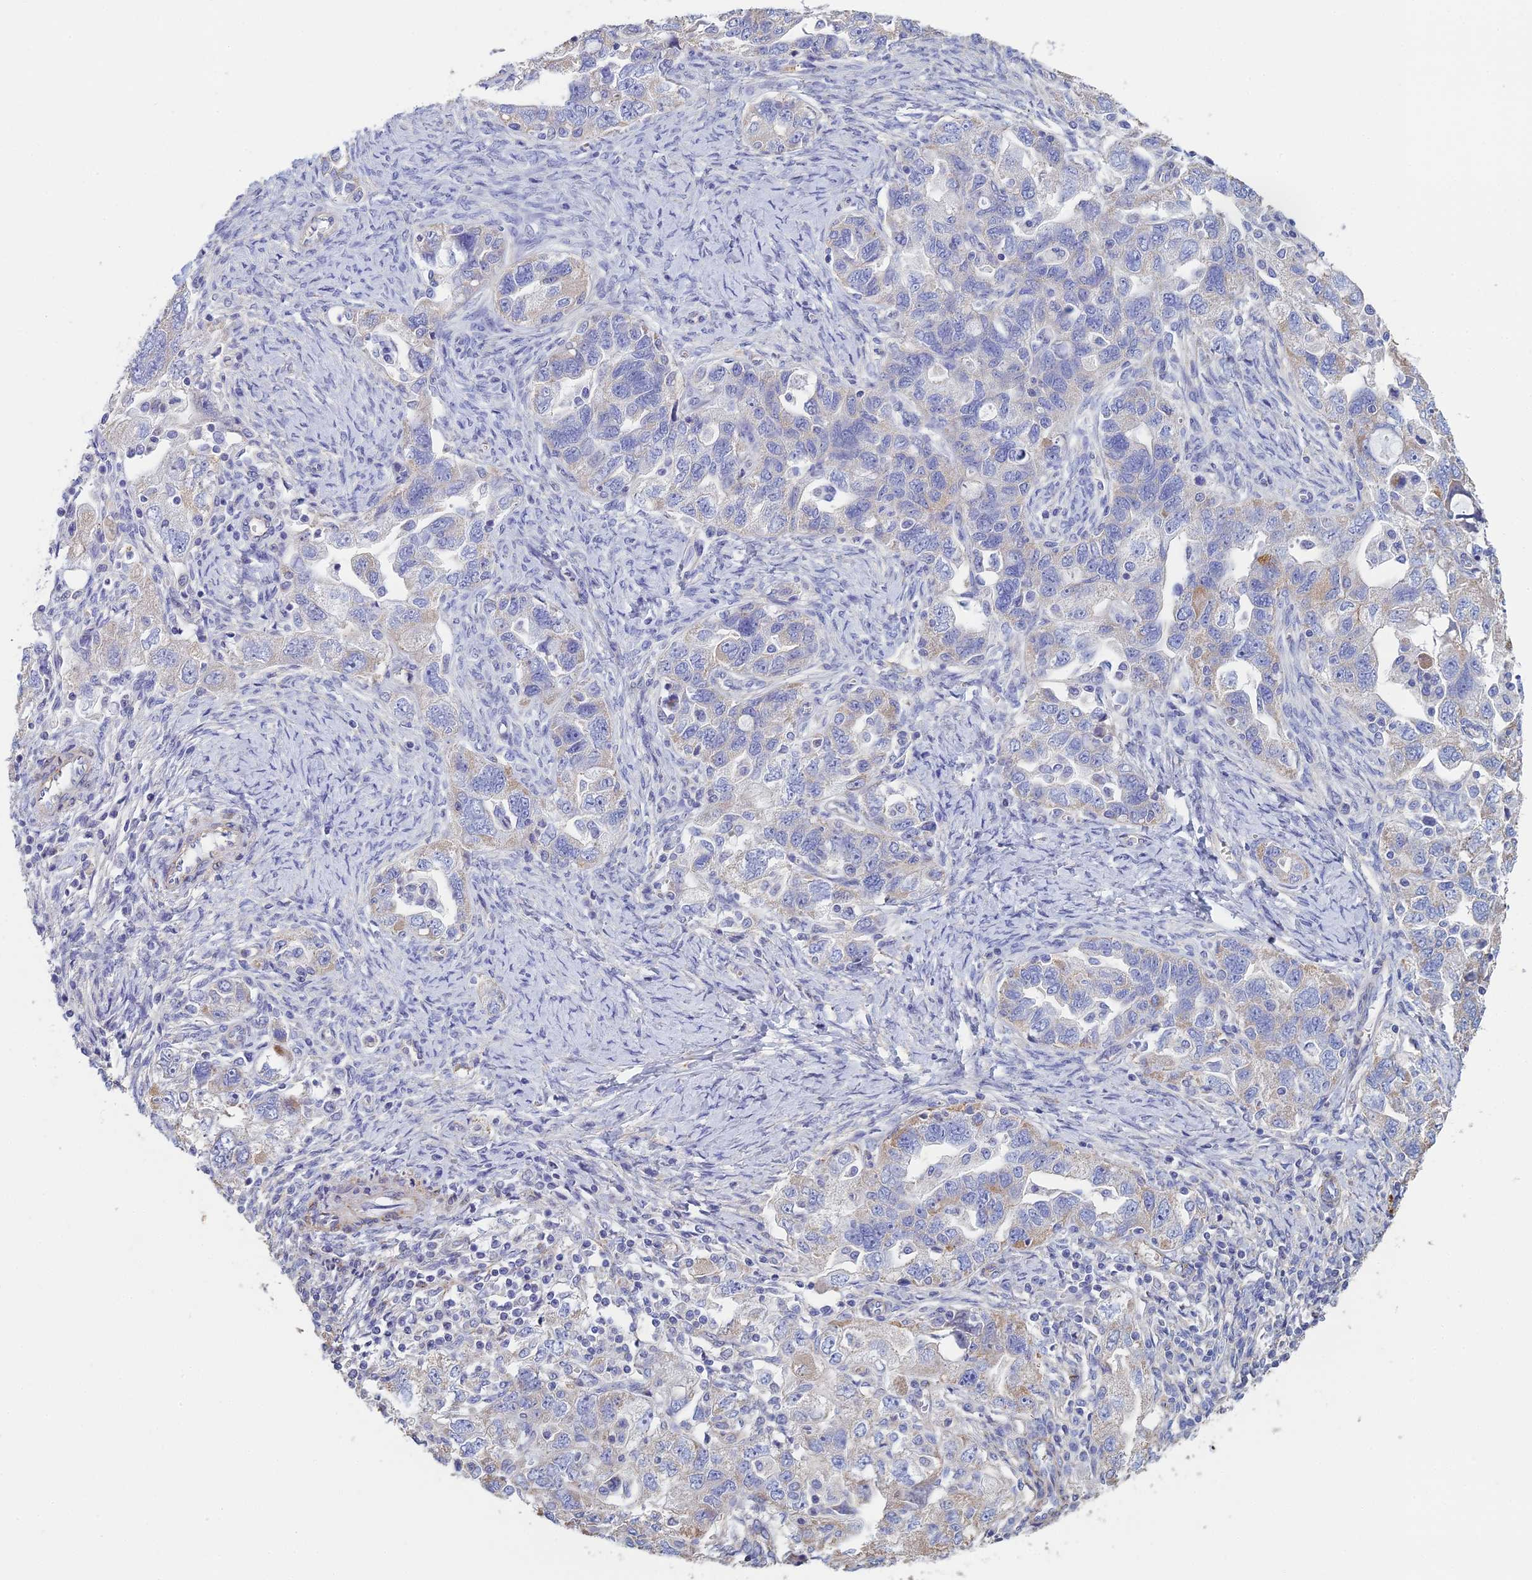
{"staining": {"intensity": "negative", "quantity": "none", "location": "none"}, "tissue": "ovarian cancer", "cell_type": "Tumor cells", "image_type": "cancer", "snomed": [{"axis": "morphology", "description": "Carcinoma, NOS"}, {"axis": "morphology", "description": "Cystadenocarcinoma, serous, NOS"}, {"axis": "topography", "description": "Ovary"}], "caption": "Protein analysis of ovarian carcinoma shows no significant expression in tumor cells.", "gene": "PCDHA5", "patient": {"sex": "female", "age": 69}}